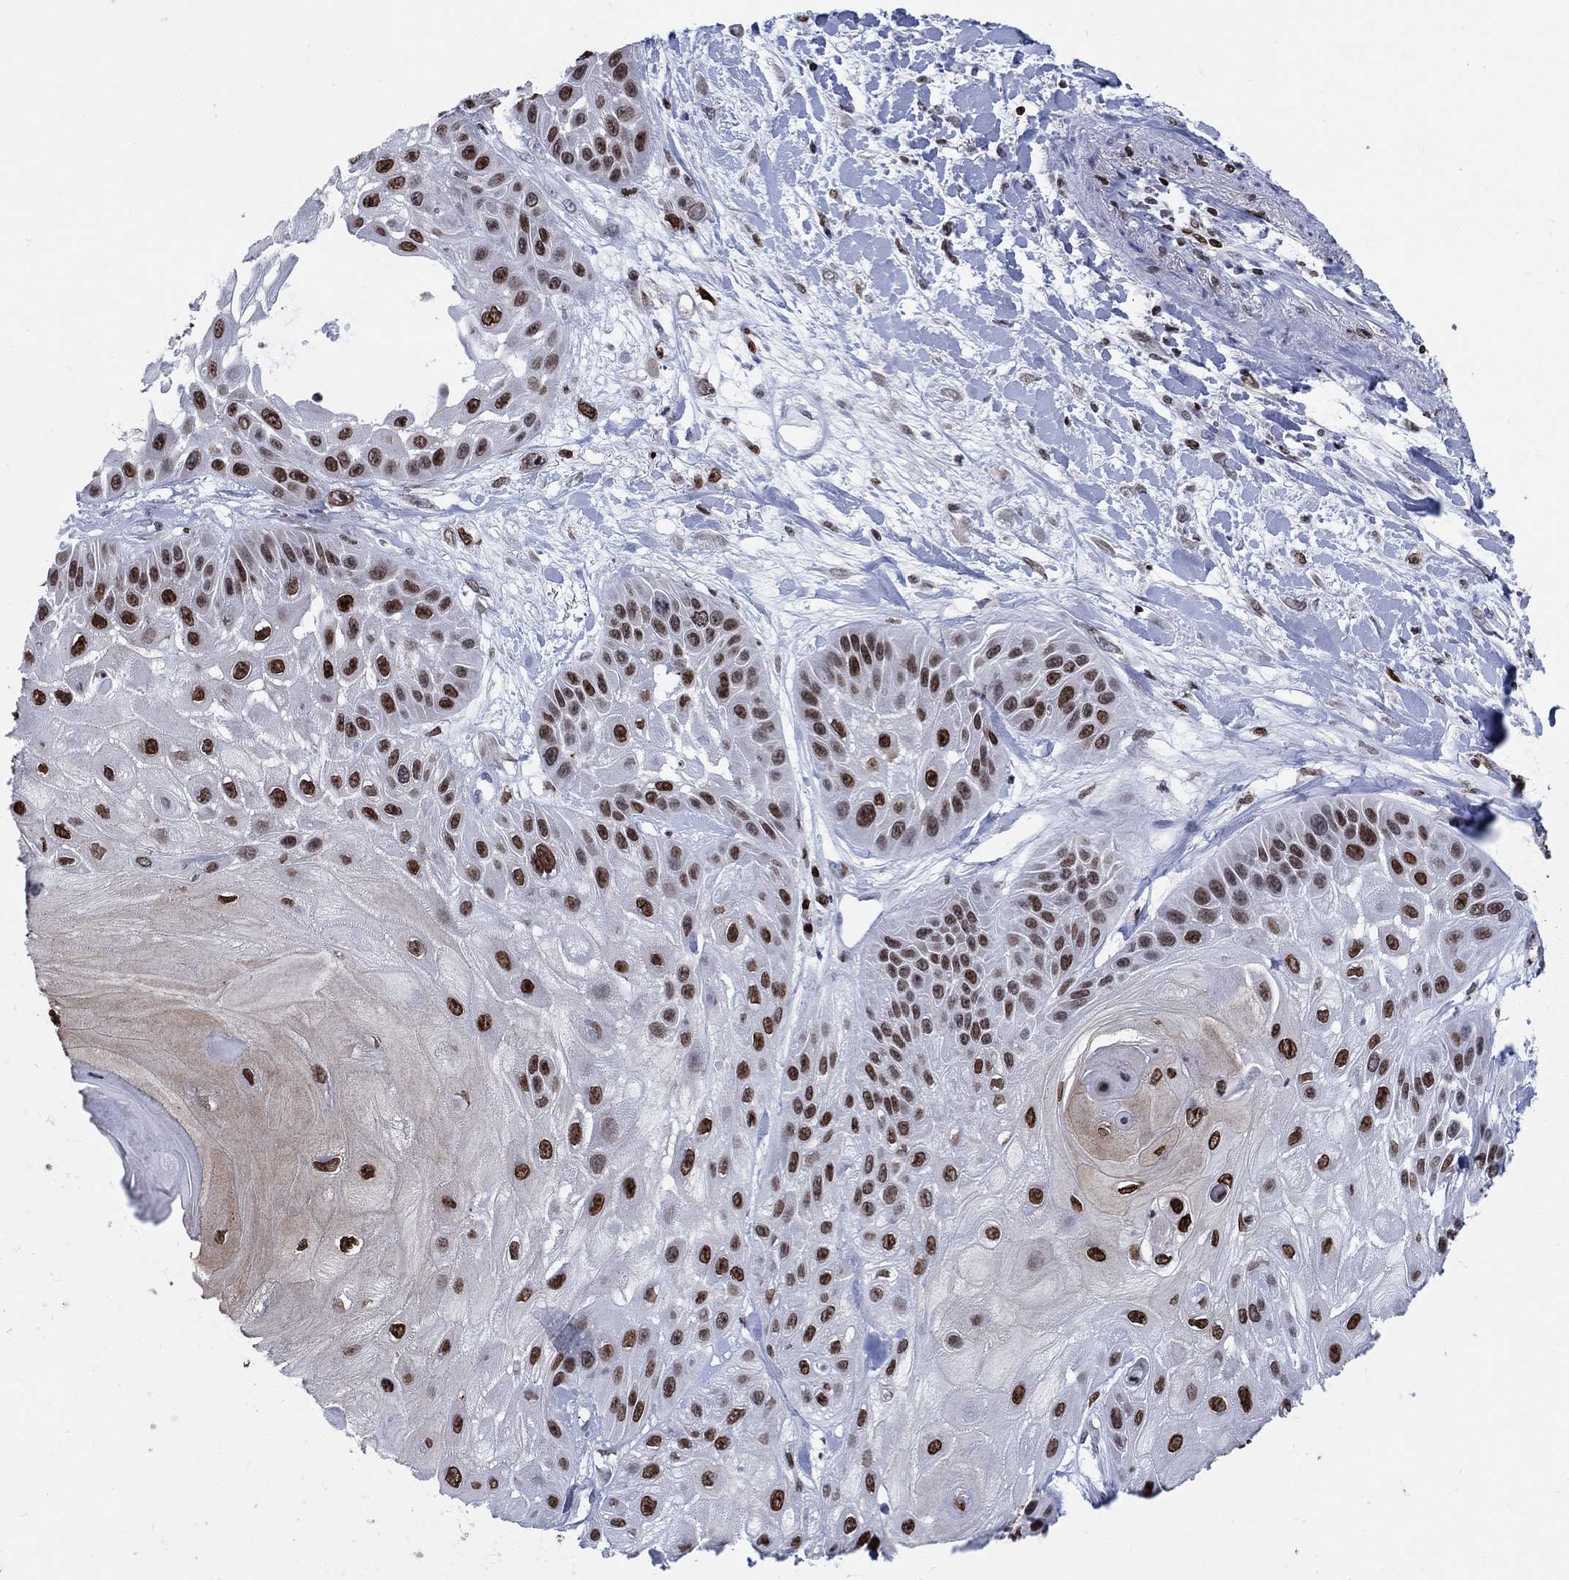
{"staining": {"intensity": "strong", "quantity": "25%-75%", "location": "nuclear"}, "tissue": "skin cancer", "cell_type": "Tumor cells", "image_type": "cancer", "snomed": [{"axis": "morphology", "description": "Normal tissue, NOS"}, {"axis": "morphology", "description": "Squamous cell carcinoma, NOS"}, {"axis": "topography", "description": "Skin"}], "caption": "IHC (DAB) staining of skin squamous cell carcinoma demonstrates strong nuclear protein positivity in about 25%-75% of tumor cells.", "gene": "HMGA1", "patient": {"sex": "male", "age": 79}}